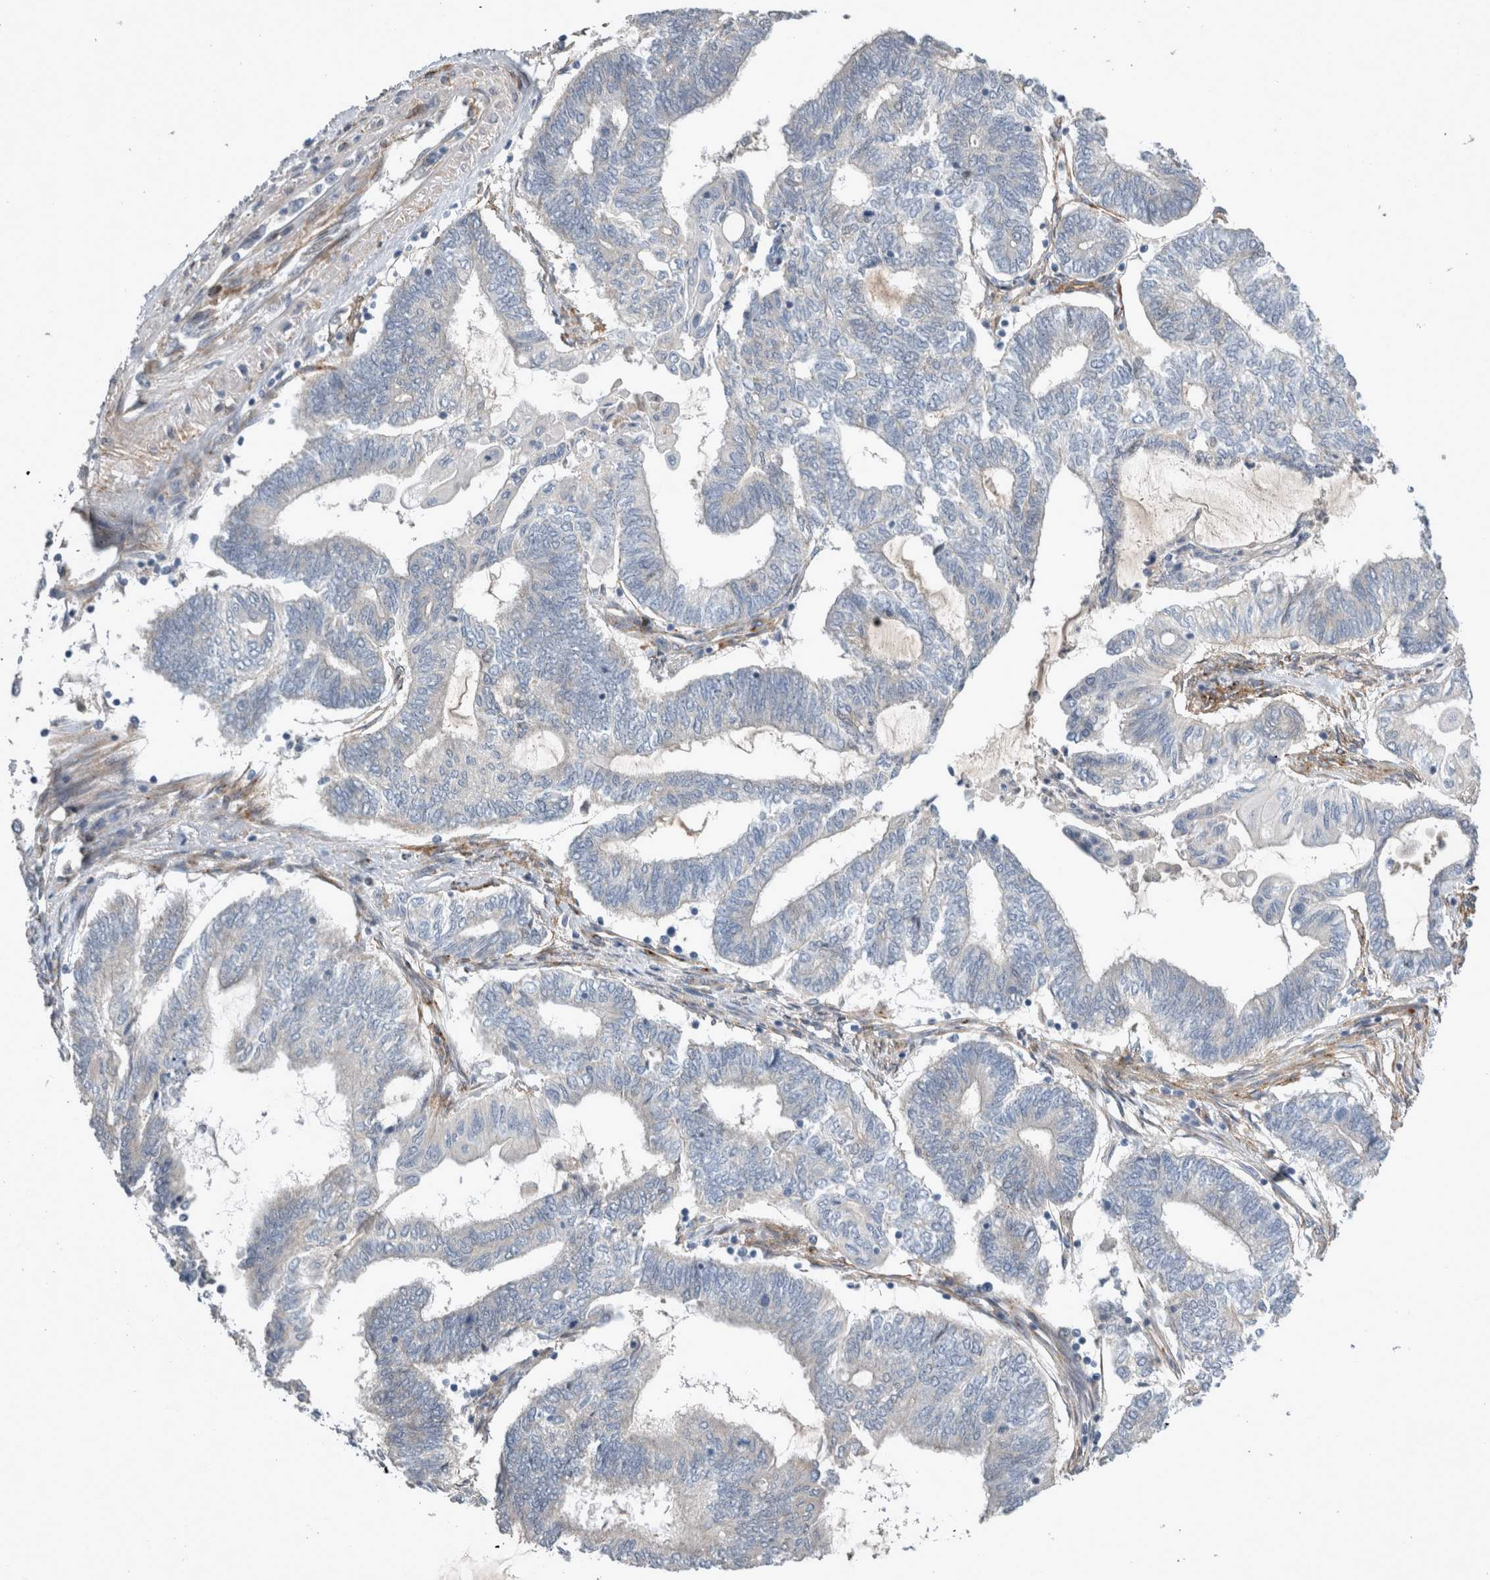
{"staining": {"intensity": "negative", "quantity": "none", "location": "none"}, "tissue": "endometrial cancer", "cell_type": "Tumor cells", "image_type": "cancer", "snomed": [{"axis": "morphology", "description": "Adenocarcinoma, NOS"}, {"axis": "topography", "description": "Uterus"}, {"axis": "topography", "description": "Endometrium"}], "caption": "Immunohistochemistry (IHC) of endometrial adenocarcinoma demonstrates no positivity in tumor cells. (DAB (3,3'-diaminobenzidine) immunohistochemistry, high magnification).", "gene": "SLC22A11", "patient": {"sex": "female", "age": 70}}